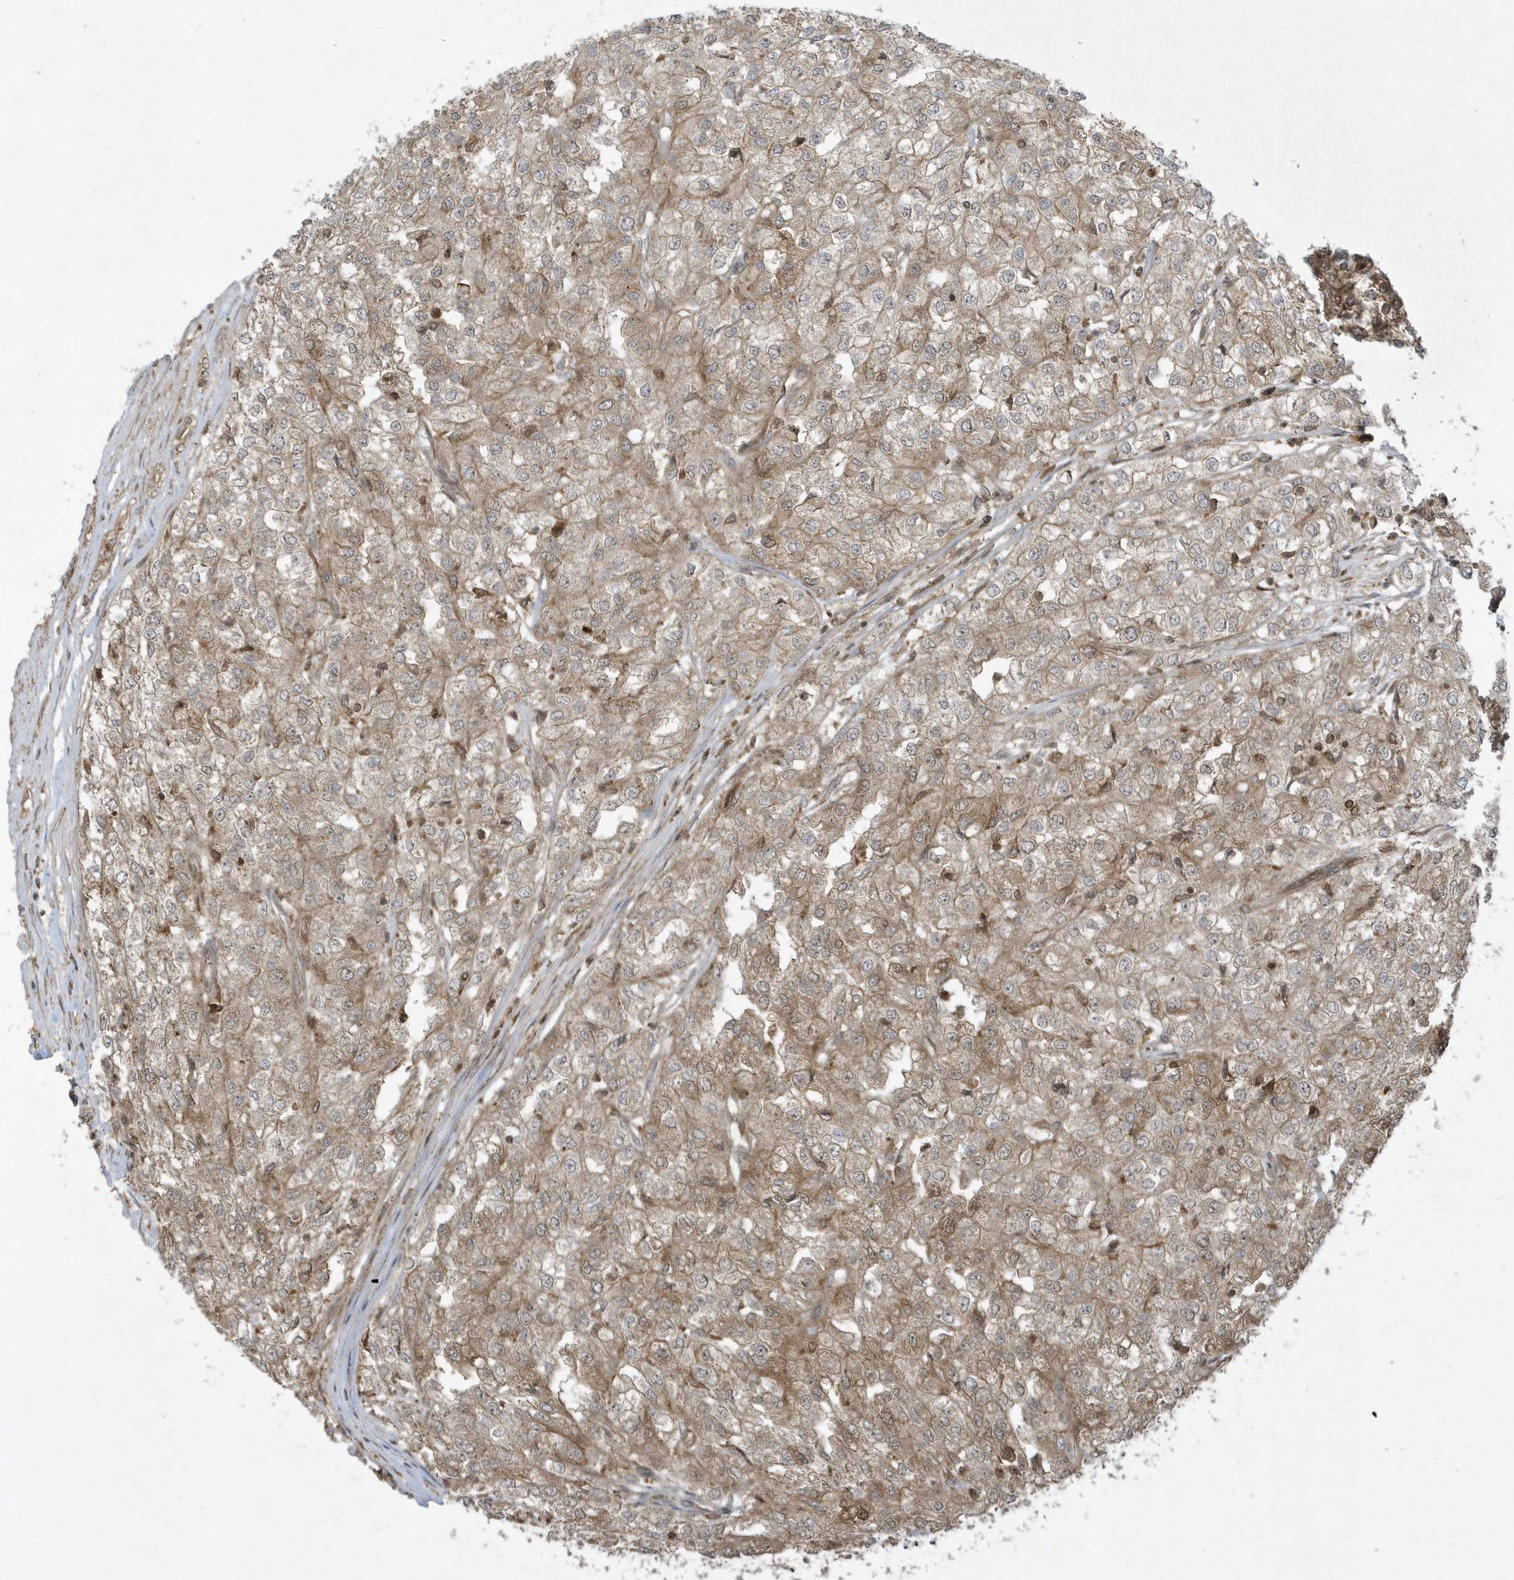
{"staining": {"intensity": "moderate", "quantity": ">75%", "location": "cytoplasmic/membranous"}, "tissue": "renal cancer", "cell_type": "Tumor cells", "image_type": "cancer", "snomed": [{"axis": "morphology", "description": "Adenocarcinoma, NOS"}, {"axis": "topography", "description": "Kidney"}], "caption": "The immunohistochemical stain highlights moderate cytoplasmic/membranous expression in tumor cells of renal cancer (adenocarcinoma) tissue. (DAB (3,3'-diaminobenzidine) IHC, brown staining for protein, blue staining for nuclei).", "gene": "STAMBP", "patient": {"sex": "female", "age": 54}}